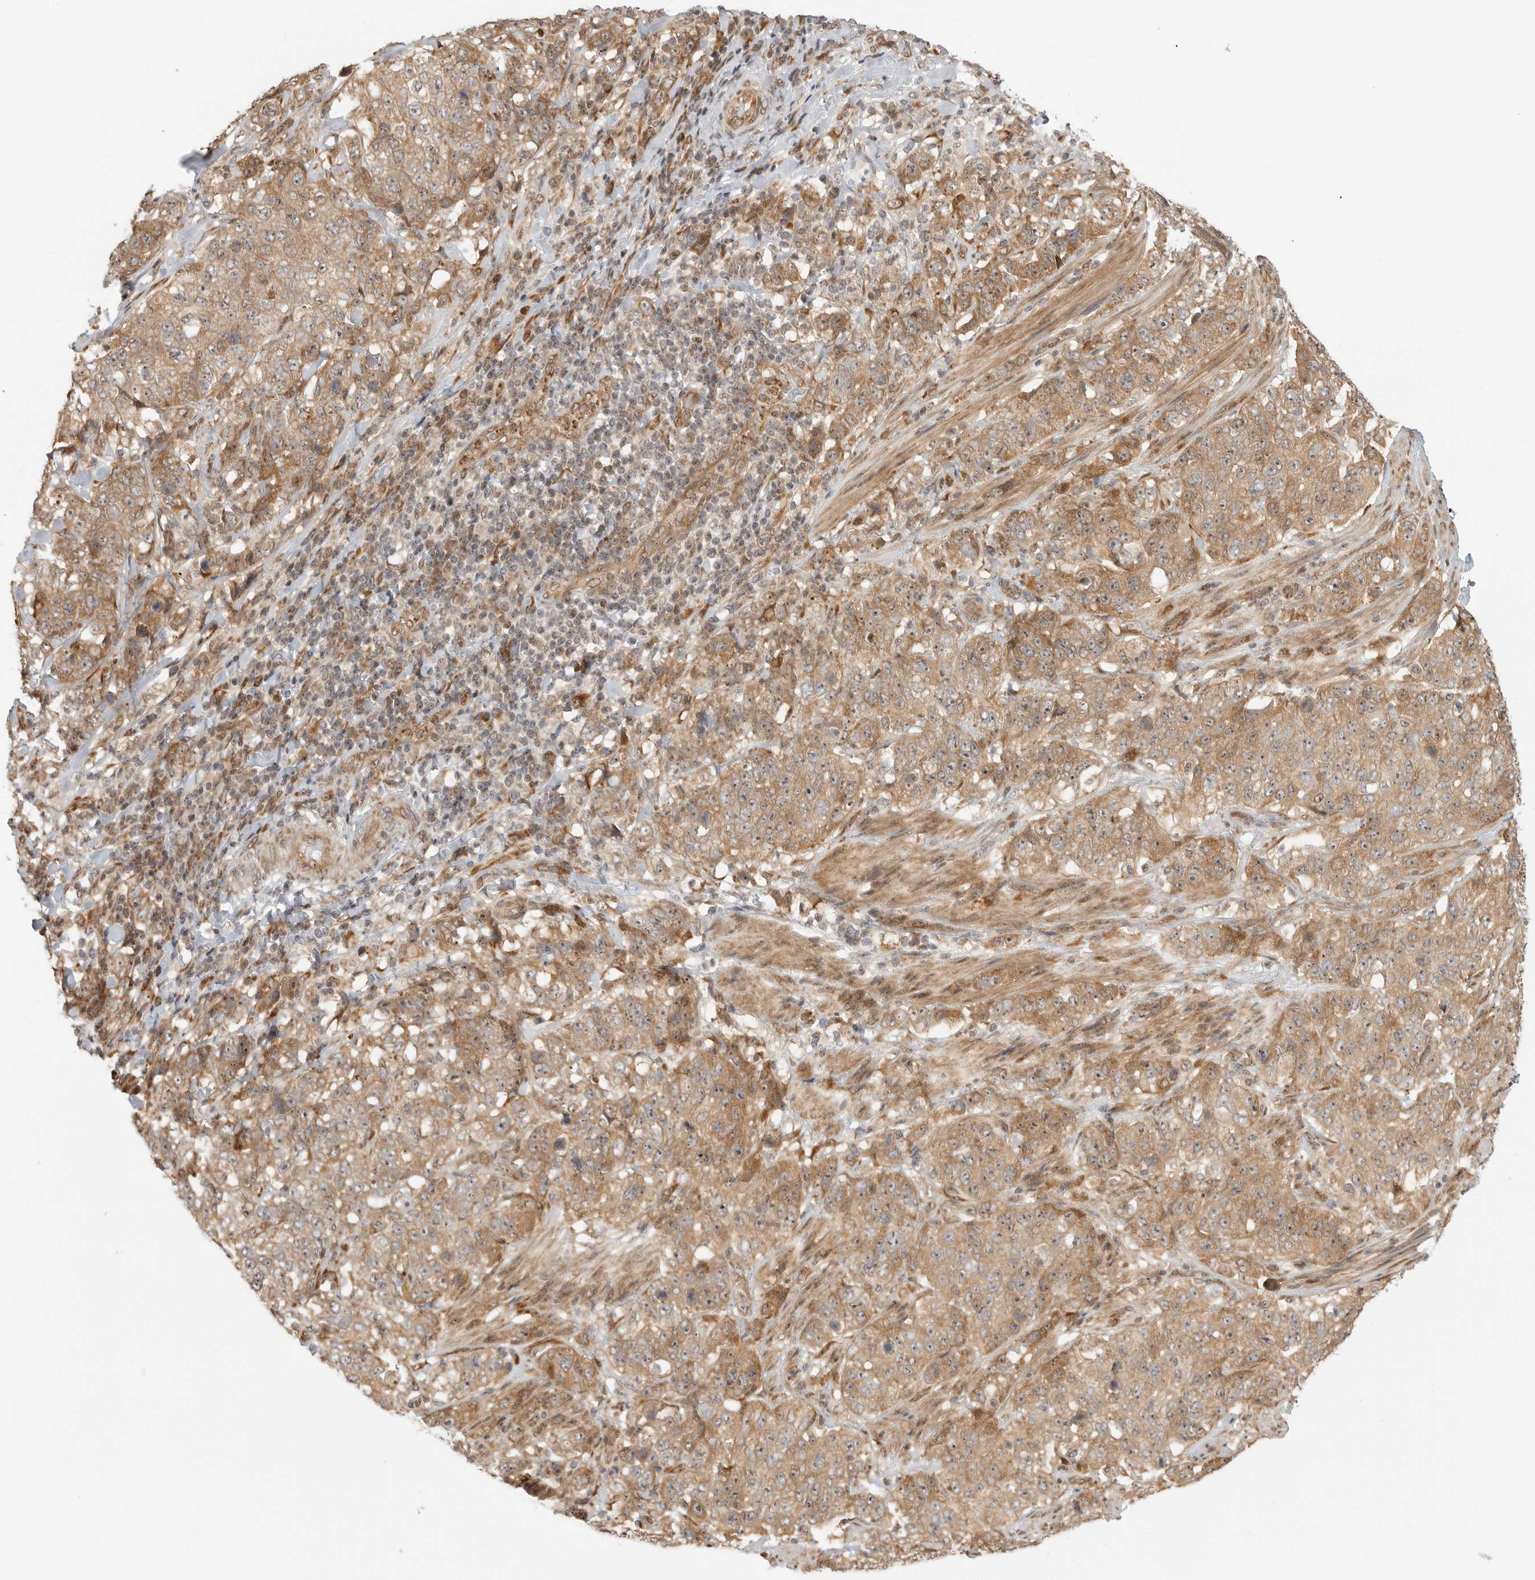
{"staining": {"intensity": "moderate", "quantity": ">75%", "location": "cytoplasmic/membranous,nuclear"}, "tissue": "stomach cancer", "cell_type": "Tumor cells", "image_type": "cancer", "snomed": [{"axis": "morphology", "description": "Adenocarcinoma, NOS"}, {"axis": "topography", "description": "Stomach"}], "caption": "Human adenocarcinoma (stomach) stained with a protein marker reveals moderate staining in tumor cells.", "gene": "DSCC1", "patient": {"sex": "male", "age": 48}}